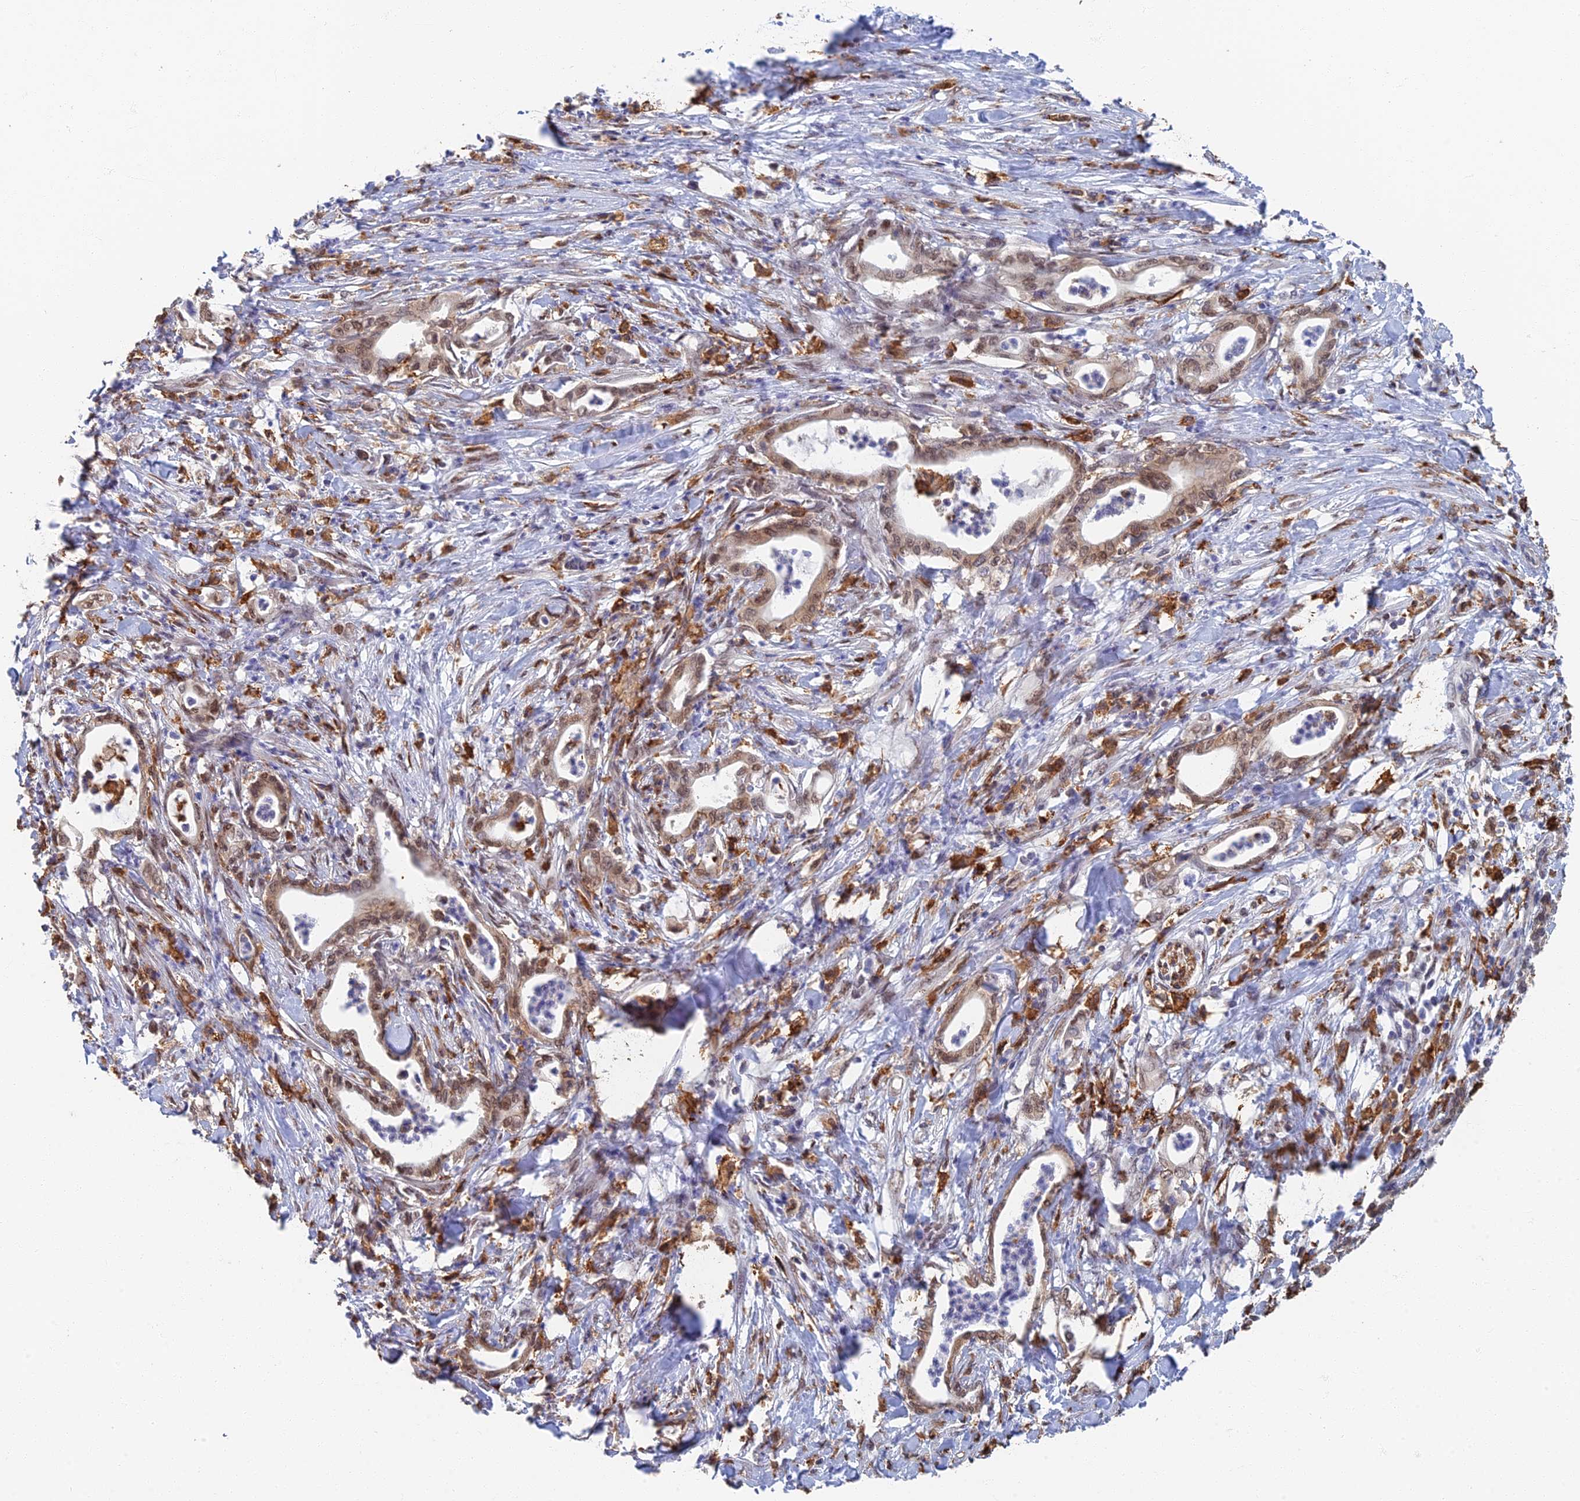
{"staining": {"intensity": "weak", "quantity": ">75%", "location": "cytoplasmic/membranous,nuclear"}, "tissue": "pancreatic cancer", "cell_type": "Tumor cells", "image_type": "cancer", "snomed": [{"axis": "morphology", "description": "Adenocarcinoma, NOS"}, {"axis": "topography", "description": "Pancreas"}], "caption": "Immunohistochemical staining of pancreatic adenocarcinoma shows low levels of weak cytoplasmic/membranous and nuclear positivity in approximately >75% of tumor cells. The protein is shown in brown color, while the nuclei are stained blue.", "gene": "GPATCH1", "patient": {"sex": "female", "age": 55}}